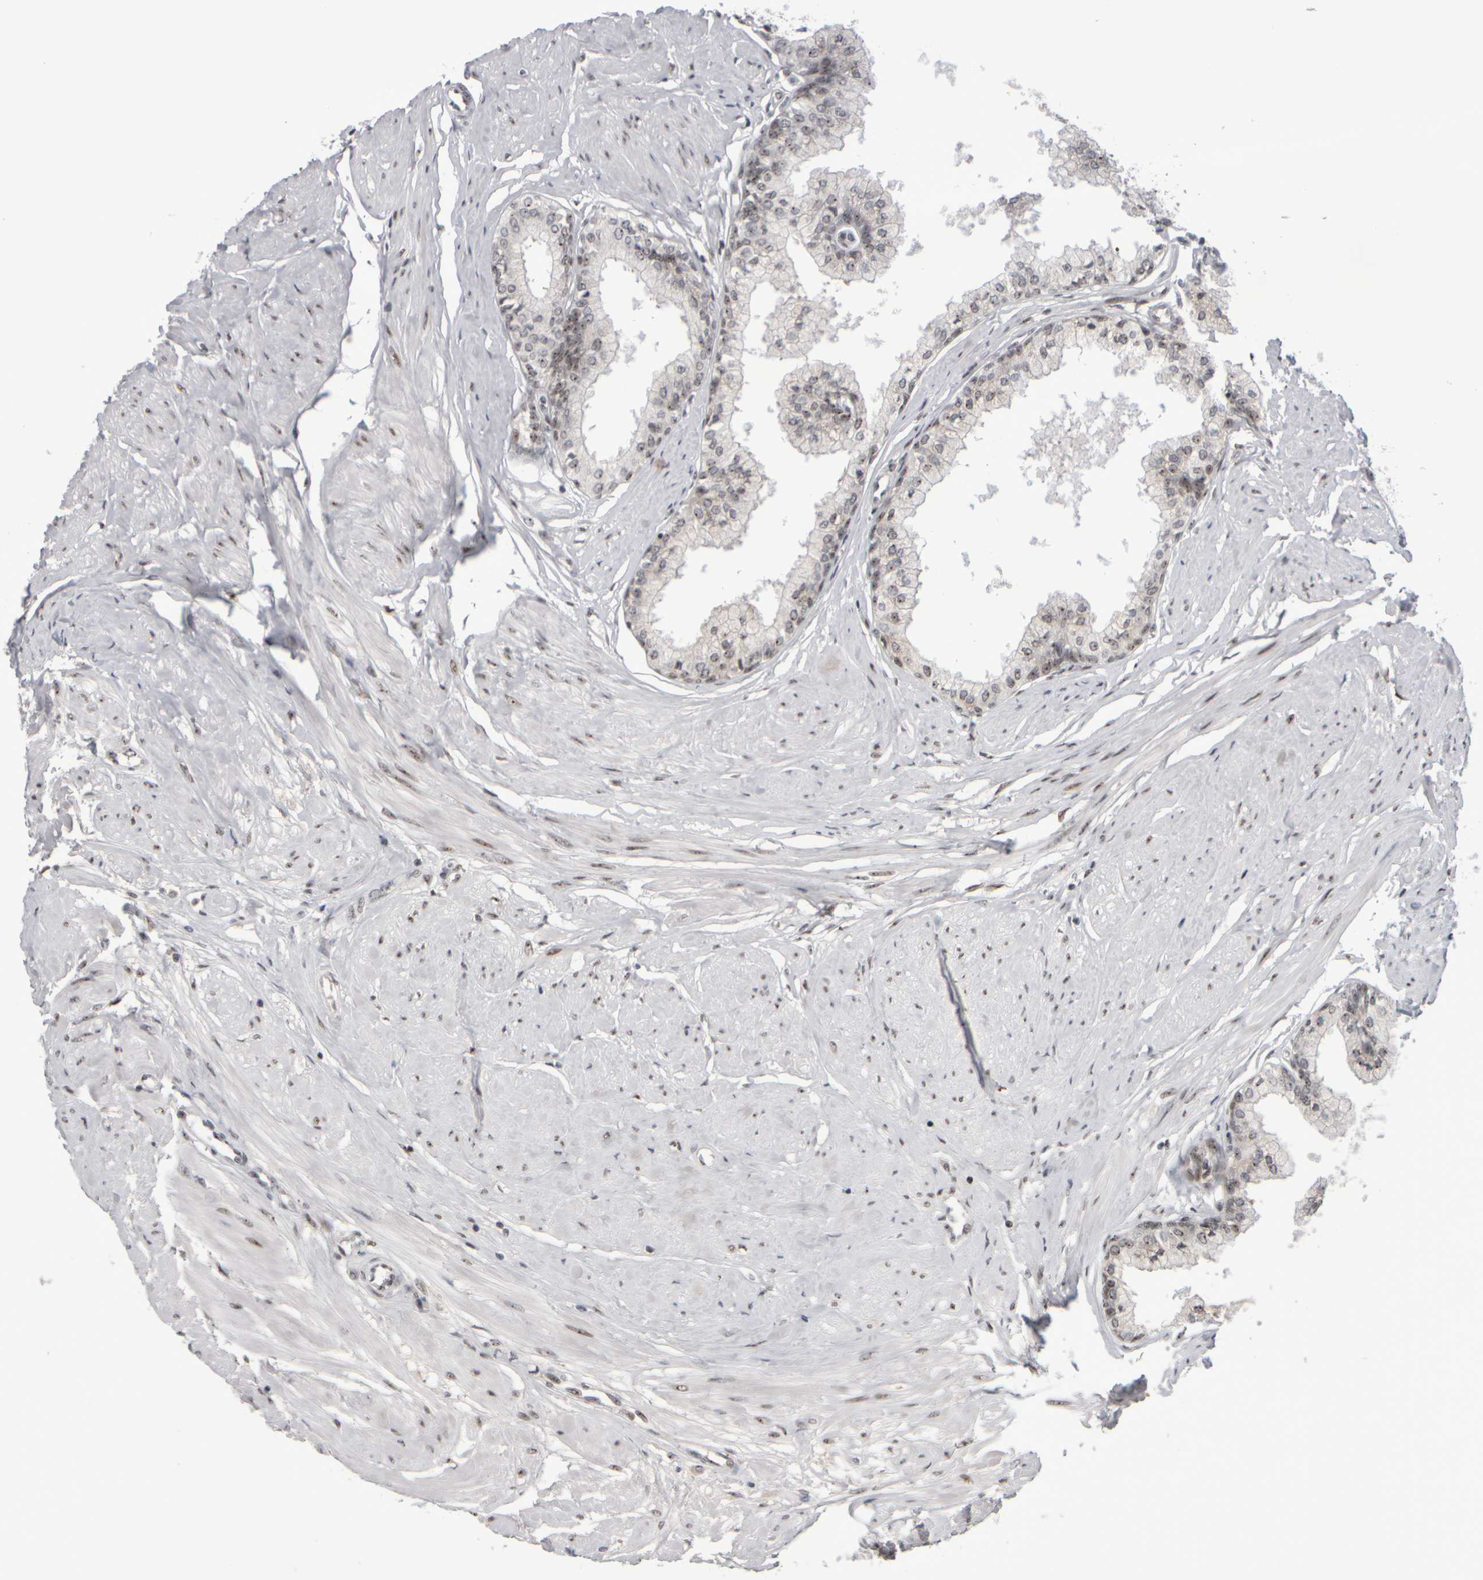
{"staining": {"intensity": "moderate", "quantity": ">75%", "location": "nuclear"}, "tissue": "seminal vesicle", "cell_type": "Glandular cells", "image_type": "normal", "snomed": [{"axis": "morphology", "description": "Normal tissue, NOS"}, {"axis": "topography", "description": "Prostate"}, {"axis": "topography", "description": "Seminal veicle"}], "caption": "Human seminal vesicle stained for a protein (brown) exhibits moderate nuclear positive staining in about >75% of glandular cells.", "gene": "SURF6", "patient": {"sex": "male", "age": 60}}